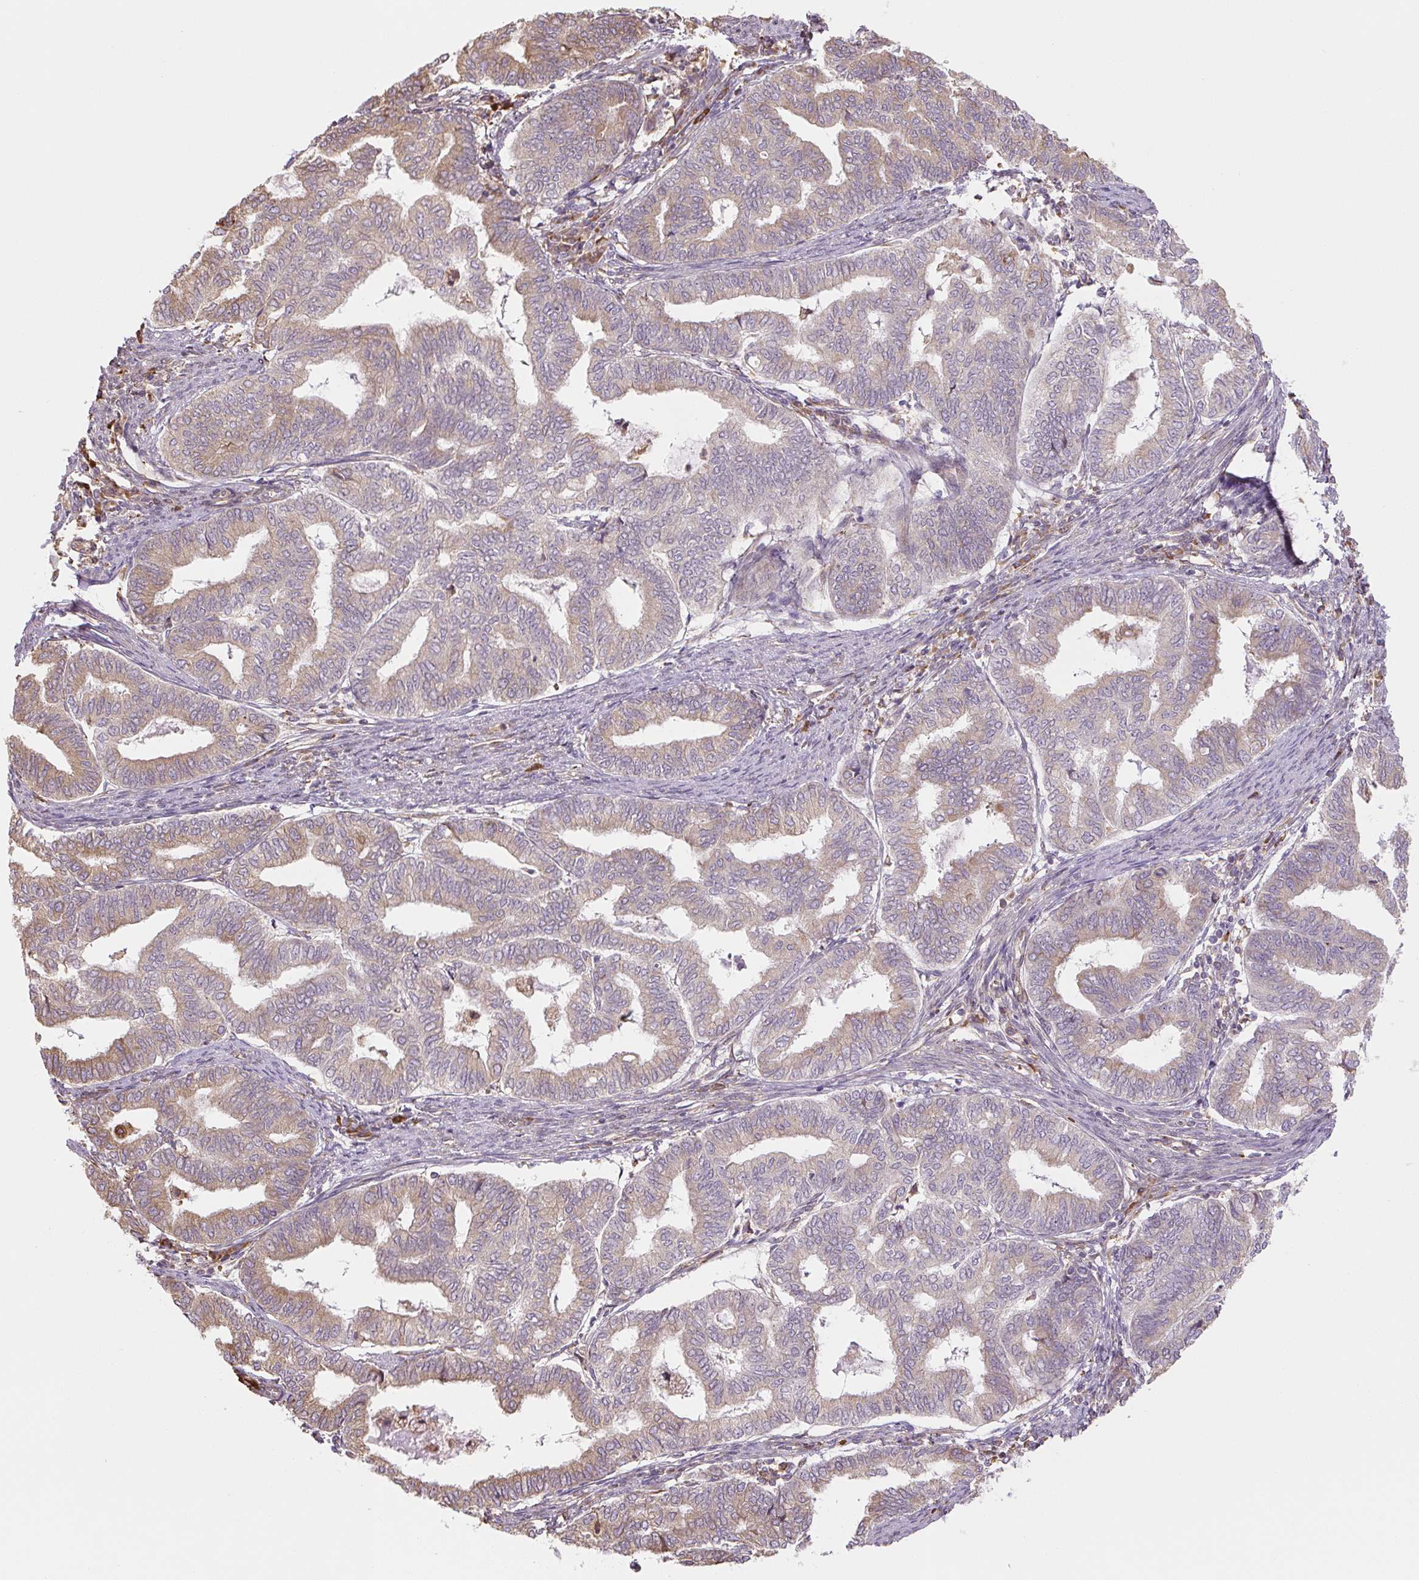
{"staining": {"intensity": "weak", "quantity": "25%-75%", "location": "cytoplasmic/membranous"}, "tissue": "endometrial cancer", "cell_type": "Tumor cells", "image_type": "cancer", "snomed": [{"axis": "morphology", "description": "Adenocarcinoma, NOS"}, {"axis": "topography", "description": "Endometrium"}], "caption": "Immunohistochemical staining of endometrial adenocarcinoma demonstrates low levels of weak cytoplasmic/membranous protein expression in about 25%-75% of tumor cells. Using DAB (brown) and hematoxylin (blue) stains, captured at high magnification using brightfield microscopy.", "gene": "RASA1", "patient": {"sex": "female", "age": 79}}